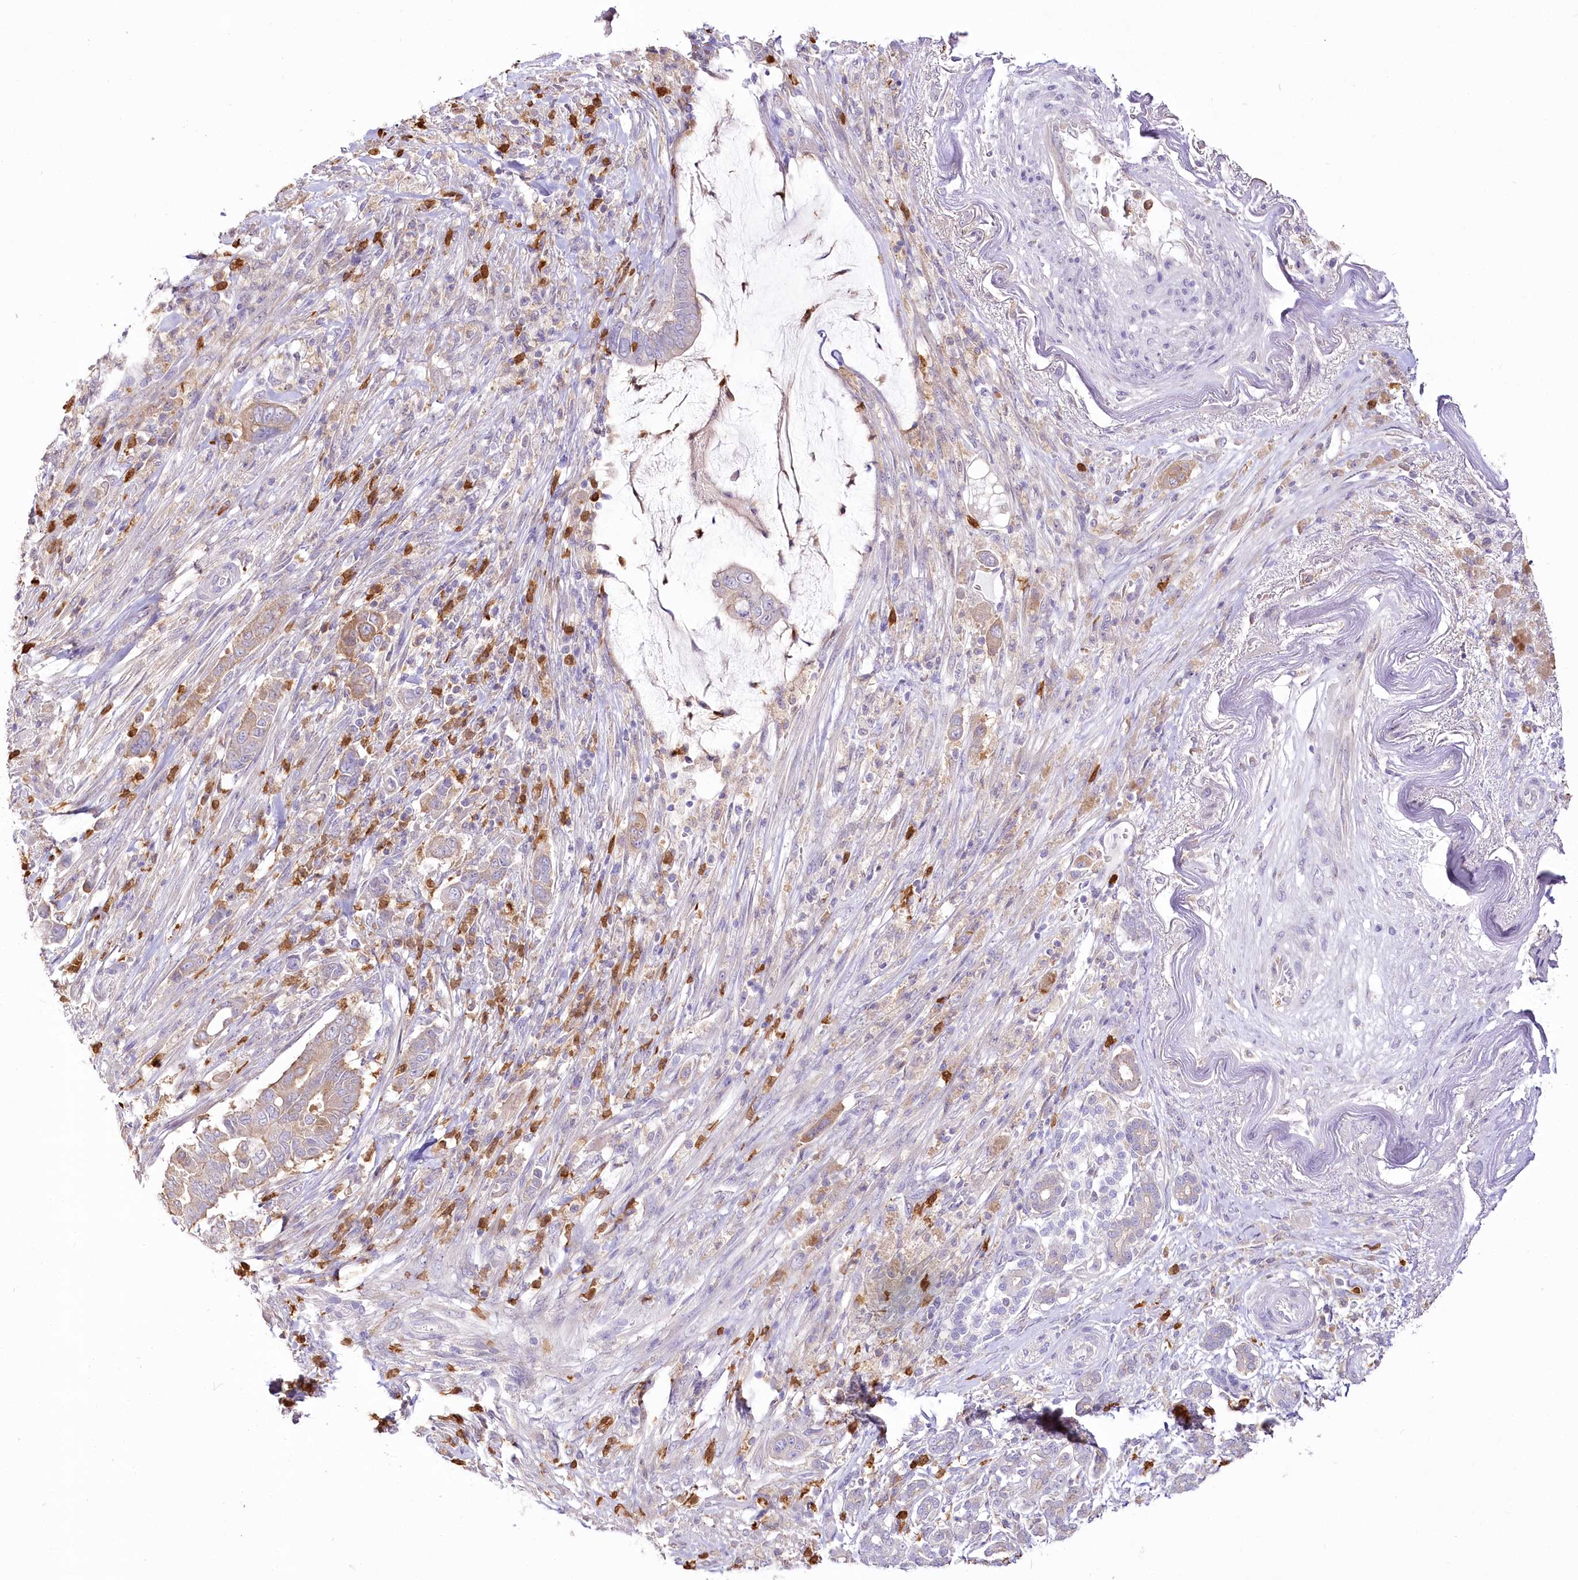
{"staining": {"intensity": "weak", "quantity": "25%-75%", "location": "cytoplasmic/membranous"}, "tissue": "pancreatic cancer", "cell_type": "Tumor cells", "image_type": "cancer", "snomed": [{"axis": "morphology", "description": "Adenocarcinoma, NOS"}, {"axis": "topography", "description": "Pancreas"}], "caption": "Pancreatic cancer (adenocarcinoma) stained with a brown dye exhibits weak cytoplasmic/membranous positive expression in about 25%-75% of tumor cells.", "gene": "DPYD", "patient": {"sex": "male", "age": 68}}